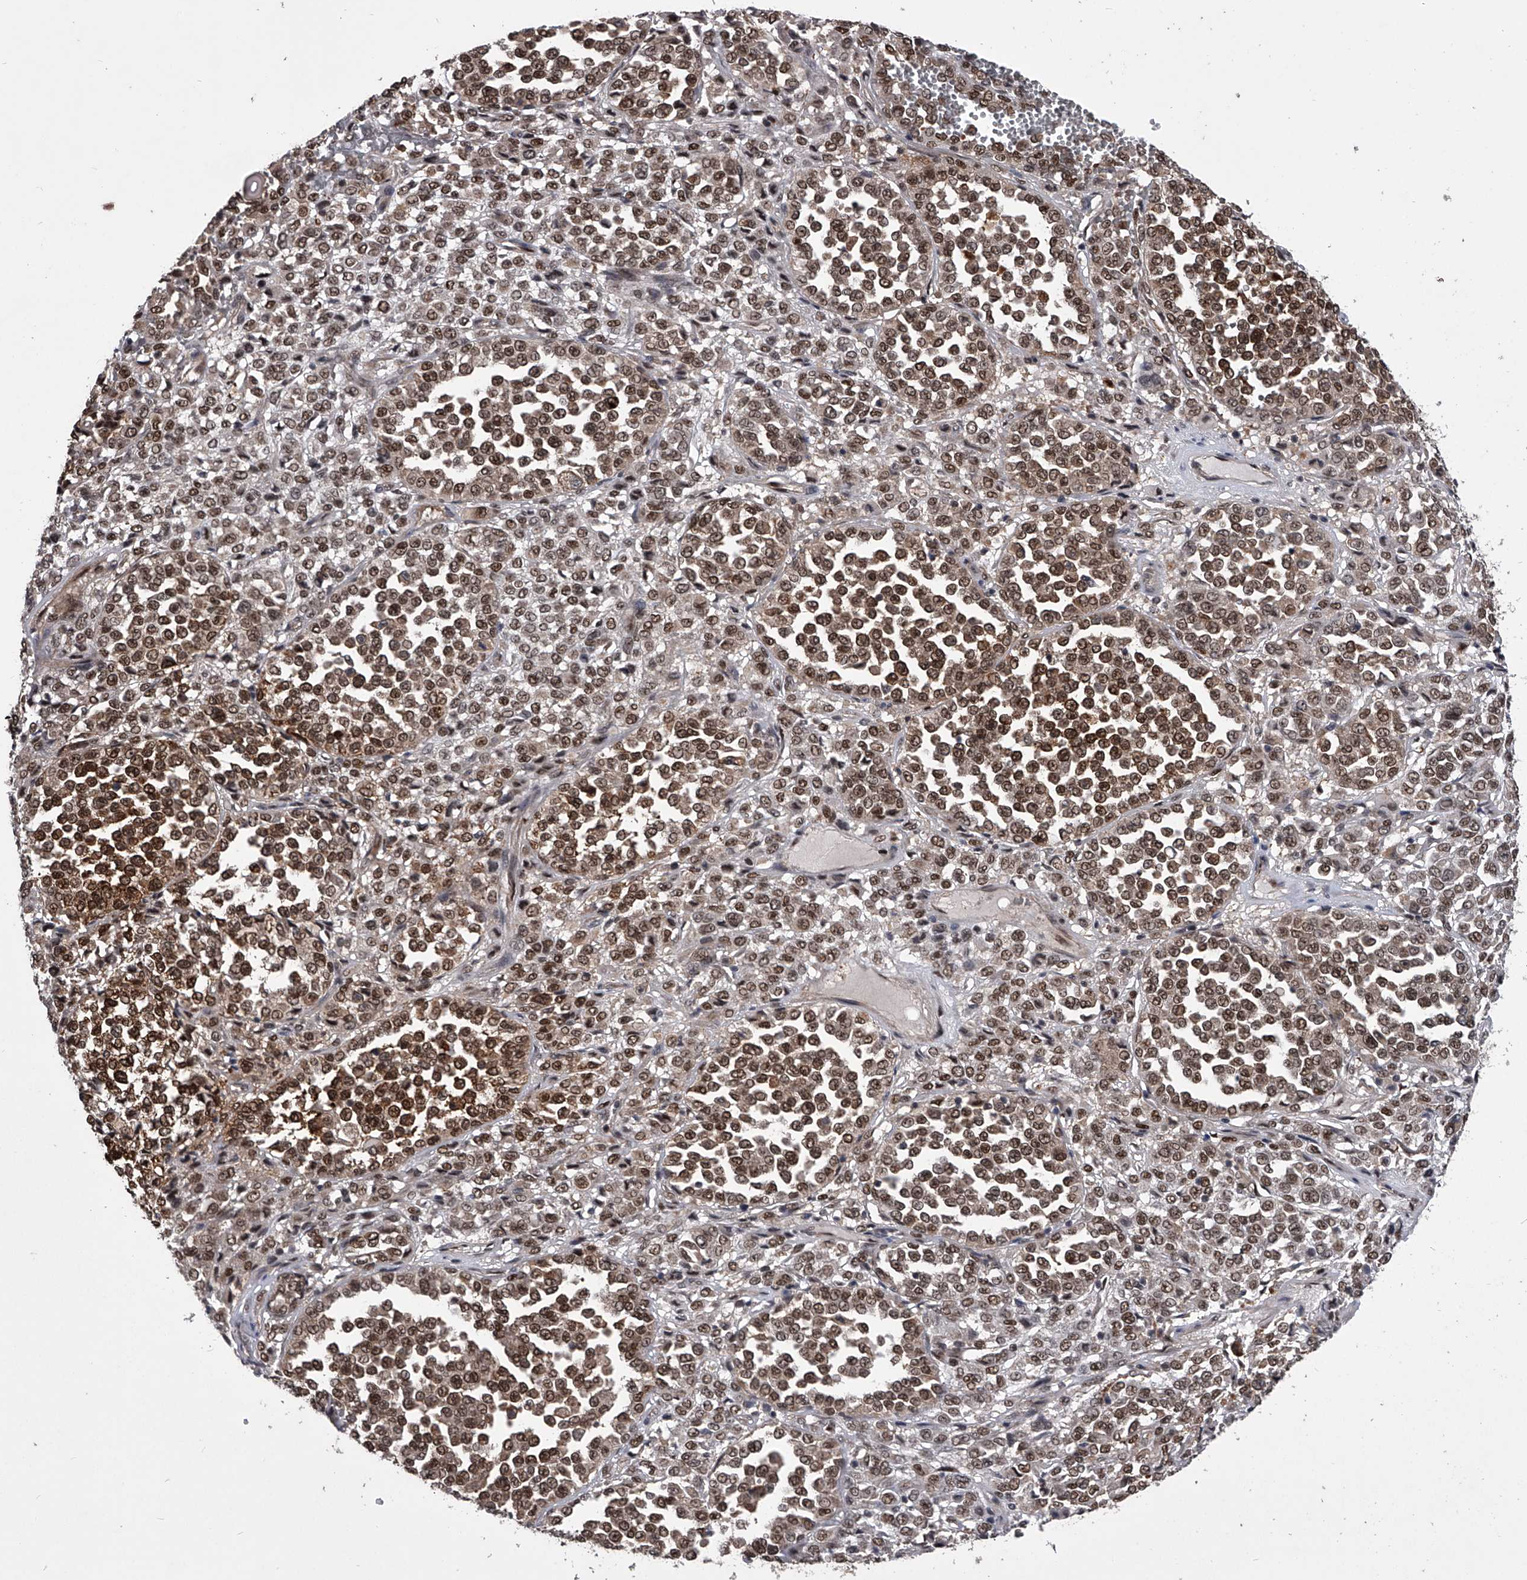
{"staining": {"intensity": "moderate", "quantity": ">75%", "location": "cytoplasmic/membranous,nuclear"}, "tissue": "melanoma", "cell_type": "Tumor cells", "image_type": "cancer", "snomed": [{"axis": "morphology", "description": "Malignant melanoma, Metastatic site"}, {"axis": "topography", "description": "Pancreas"}], "caption": "Immunohistochemistry (IHC) image of melanoma stained for a protein (brown), which exhibits medium levels of moderate cytoplasmic/membranous and nuclear expression in about >75% of tumor cells.", "gene": "CMTR1", "patient": {"sex": "female", "age": 30}}